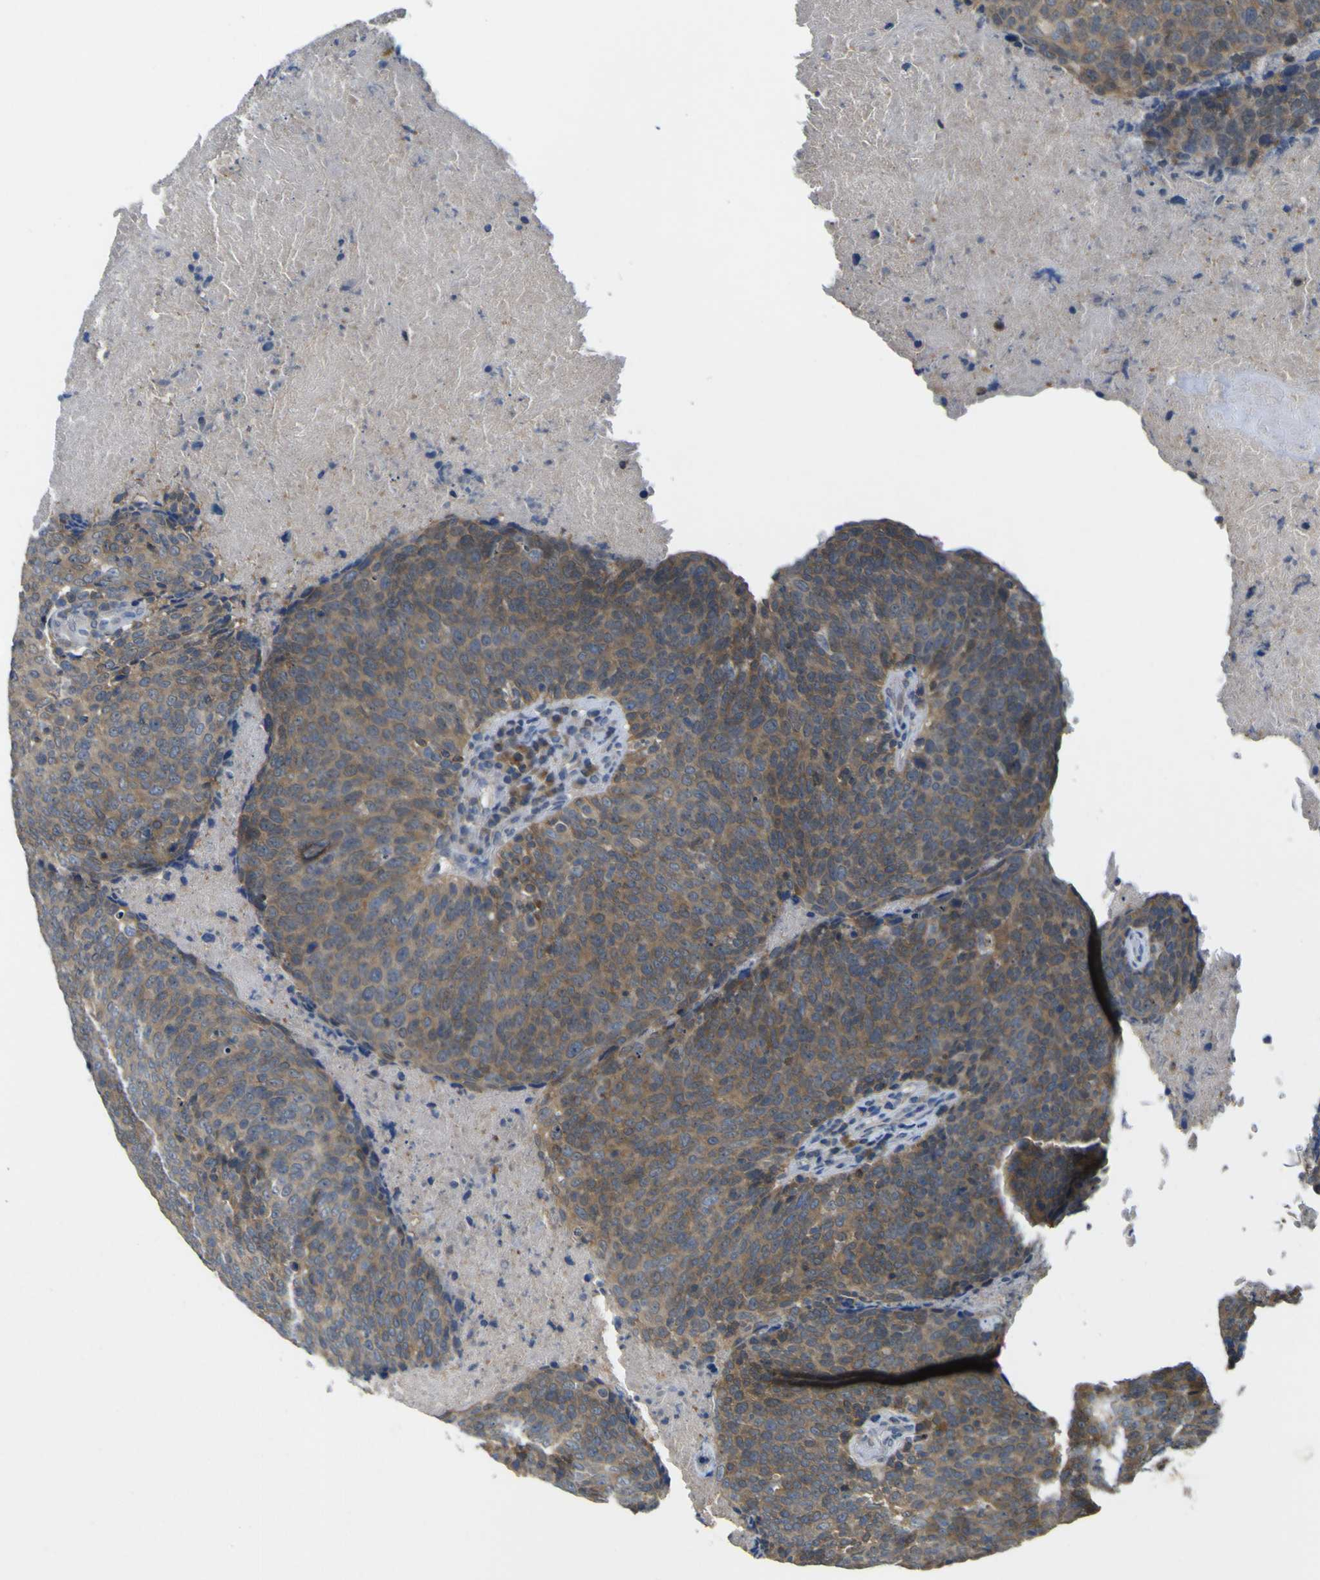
{"staining": {"intensity": "moderate", "quantity": ">75%", "location": "cytoplasmic/membranous"}, "tissue": "head and neck cancer", "cell_type": "Tumor cells", "image_type": "cancer", "snomed": [{"axis": "morphology", "description": "Squamous cell carcinoma, NOS"}, {"axis": "morphology", "description": "Squamous cell carcinoma, metastatic, NOS"}, {"axis": "topography", "description": "Lymph node"}, {"axis": "topography", "description": "Head-Neck"}], "caption": "Head and neck cancer (metastatic squamous cell carcinoma) was stained to show a protein in brown. There is medium levels of moderate cytoplasmic/membranous expression in approximately >75% of tumor cells.", "gene": "EML2", "patient": {"sex": "male", "age": 62}}